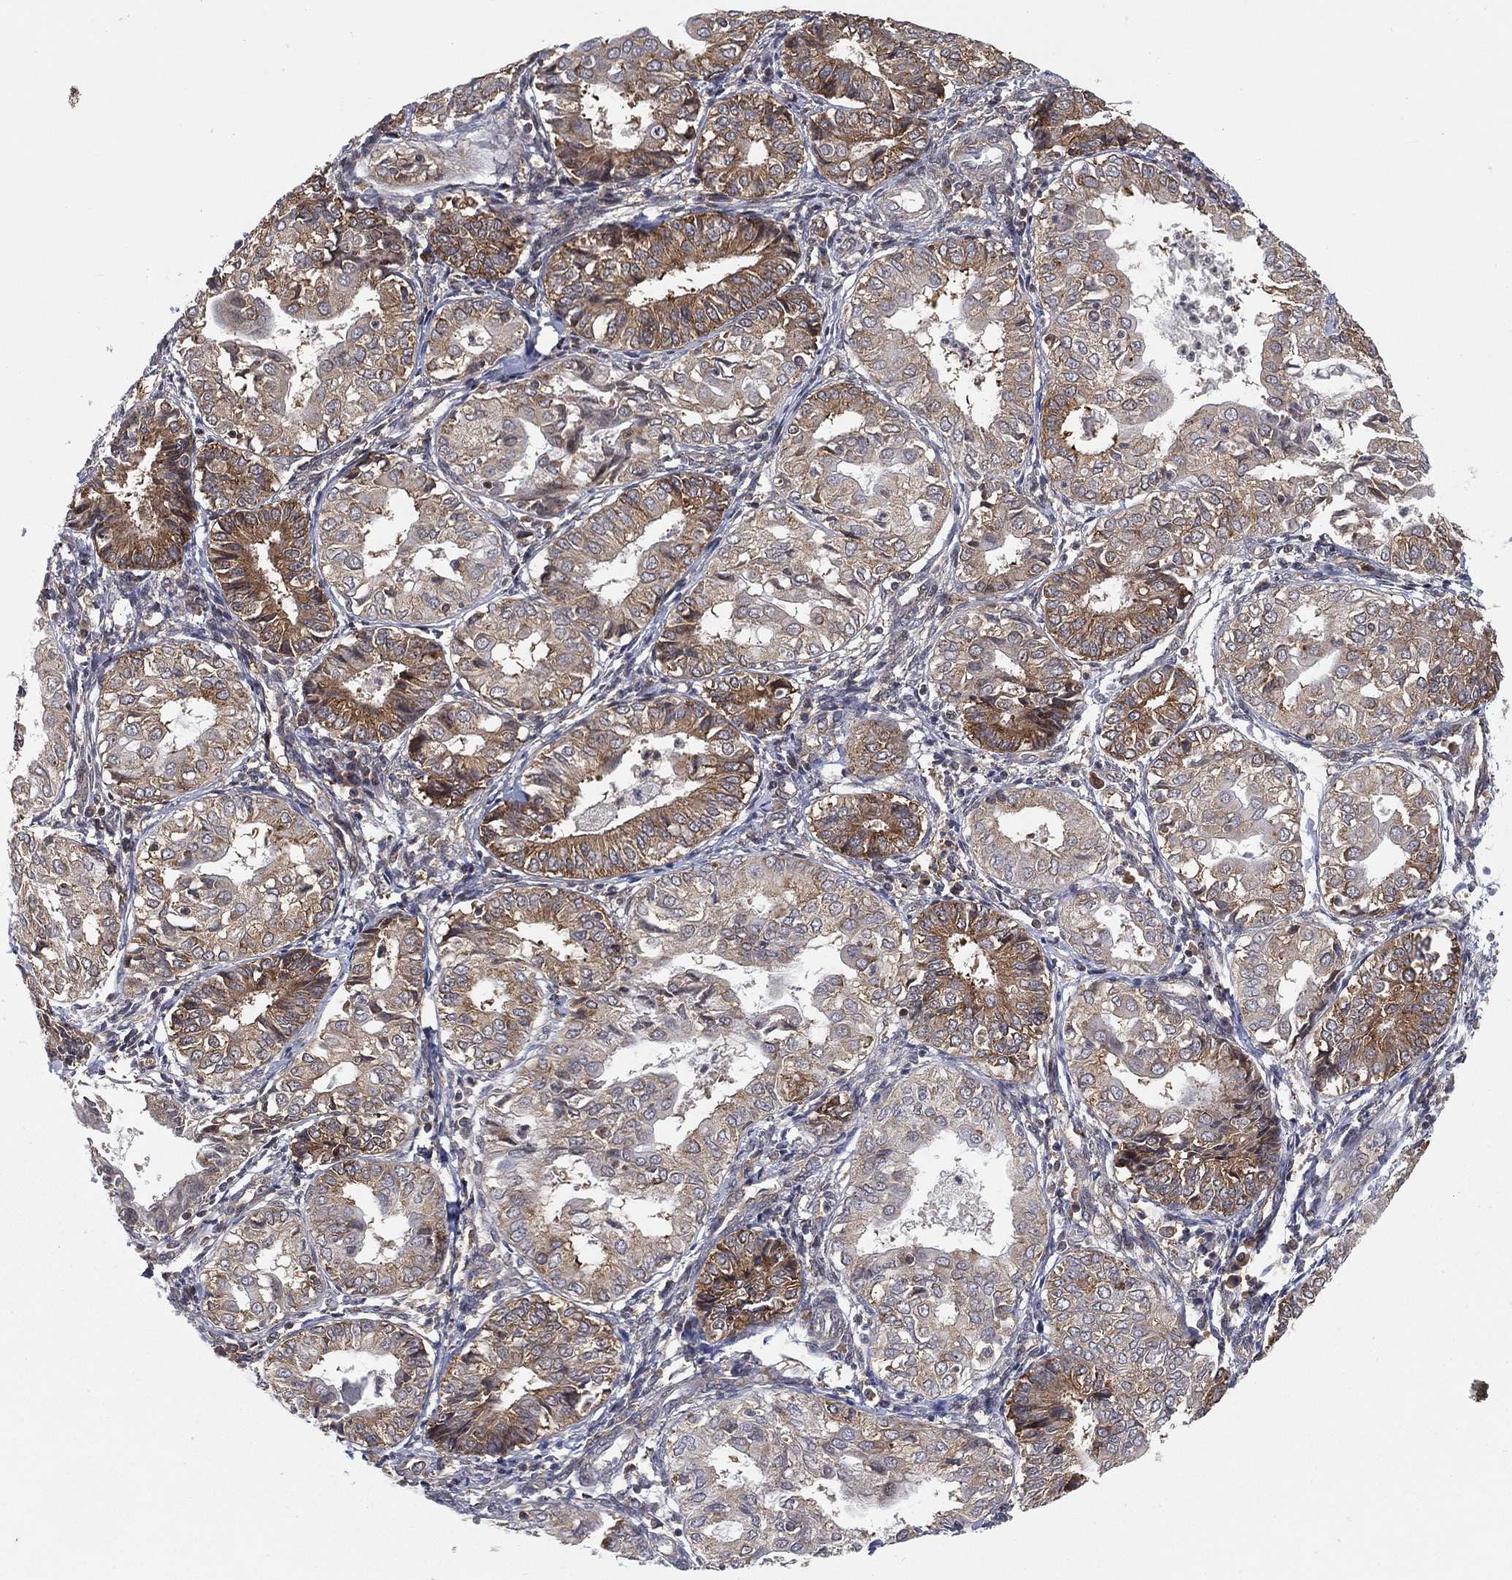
{"staining": {"intensity": "moderate", "quantity": "25%-75%", "location": "cytoplasmic/membranous"}, "tissue": "endometrial cancer", "cell_type": "Tumor cells", "image_type": "cancer", "snomed": [{"axis": "morphology", "description": "Adenocarcinoma, NOS"}, {"axis": "topography", "description": "Endometrium"}], "caption": "Immunohistochemistry (IHC) (DAB) staining of human adenocarcinoma (endometrial) demonstrates moderate cytoplasmic/membranous protein expression in about 25%-75% of tumor cells. The staining was performed using DAB (3,3'-diaminobenzidine), with brown indicating positive protein expression. Nuclei are stained blue with hematoxylin.", "gene": "TMTC4", "patient": {"sex": "female", "age": 68}}